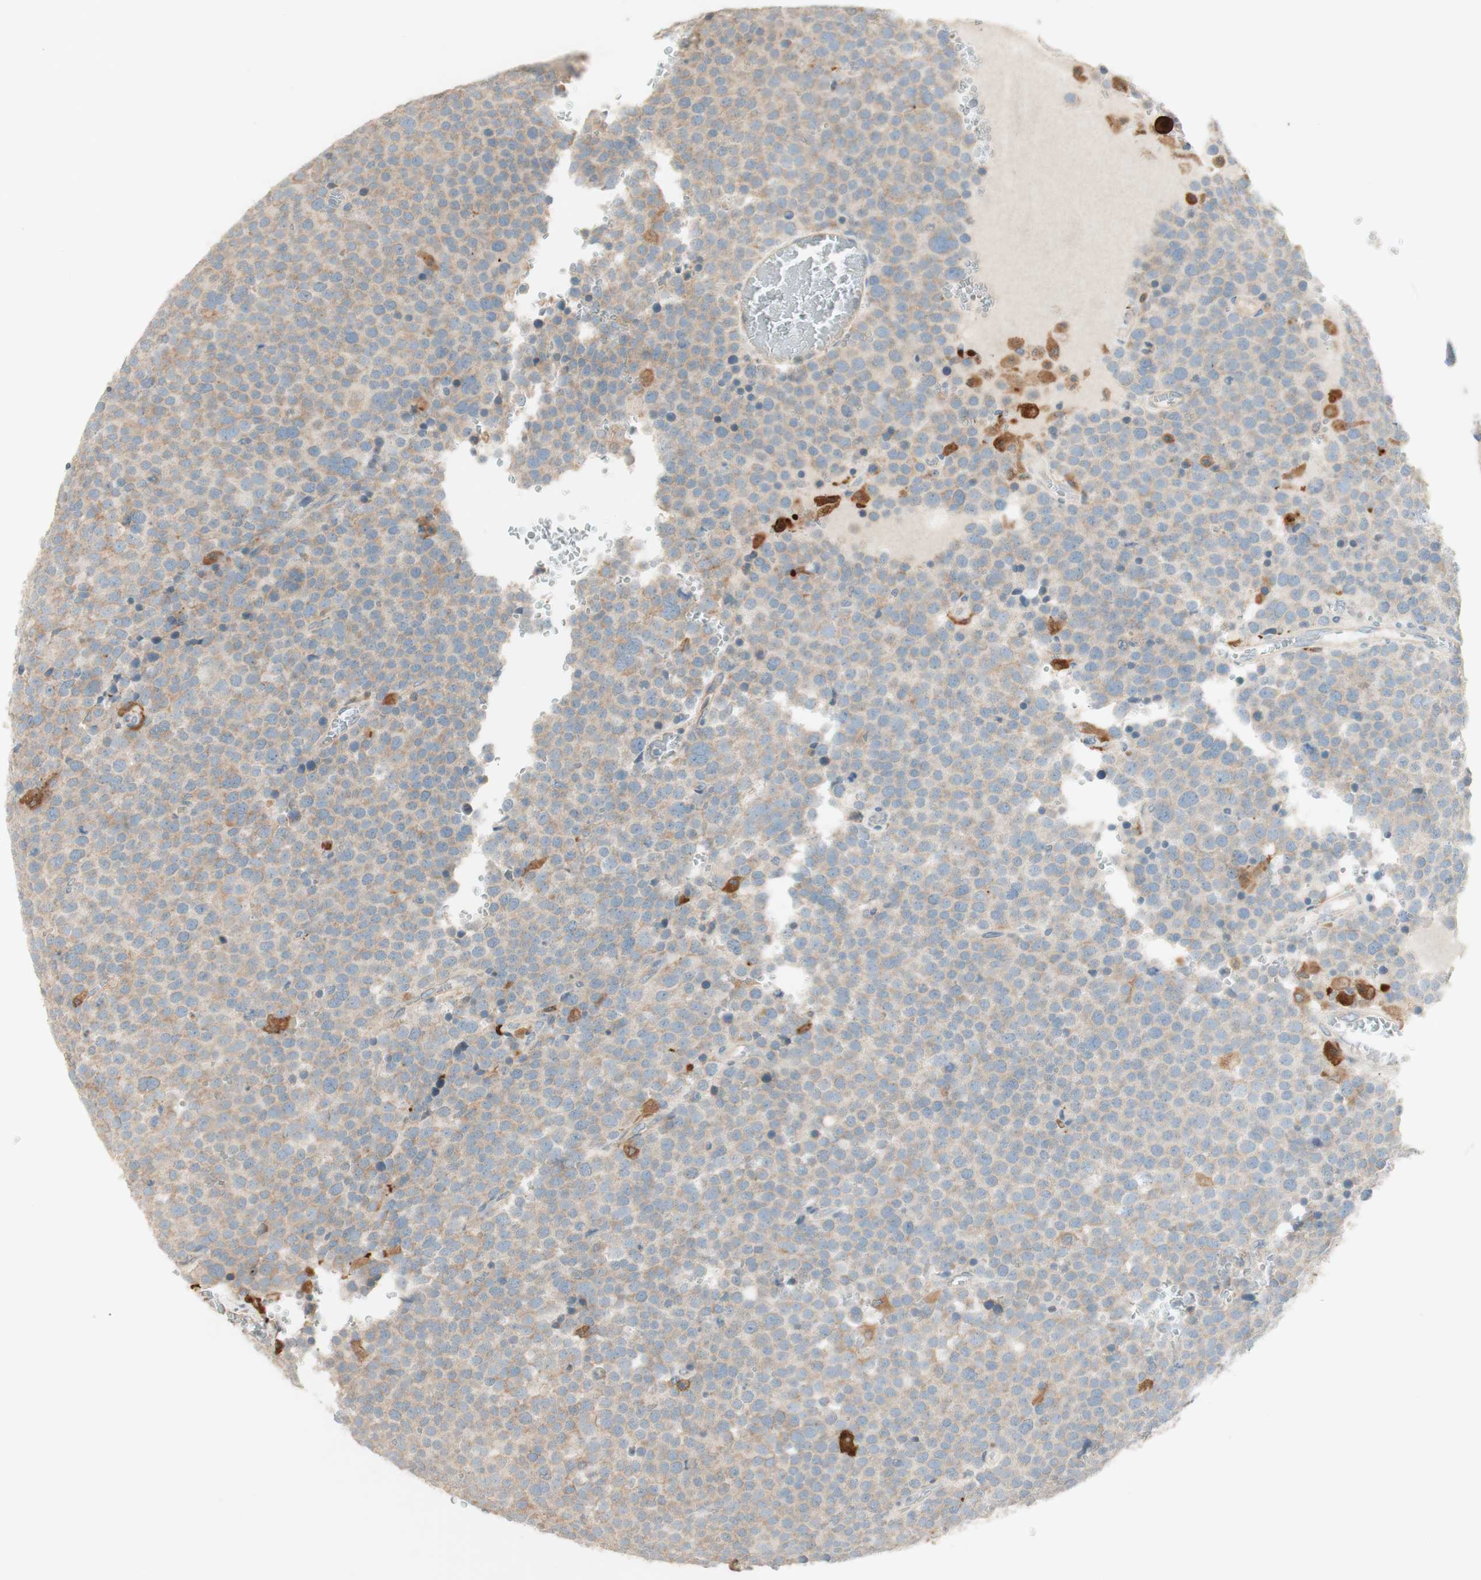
{"staining": {"intensity": "weak", "quantity": ">75%", "location": "cytoplasmic/membranous"}, "tissue": "testis cancer", "cell_type": "Tumor cells", "image_type": "cancer", "snomed": [{"axis": "morphology", "description": "Seminoma, NOS"}, {"axis": "topography", "description": "Testis"}], "caption": "This micrograph exhibits IHC staining of testis seminoma, with low weak cytoplasmic/membranous expression in approximately >75% of tumor cells.", "gene": "CLCN2", "patient": {"sex": "male", "age": 71}}